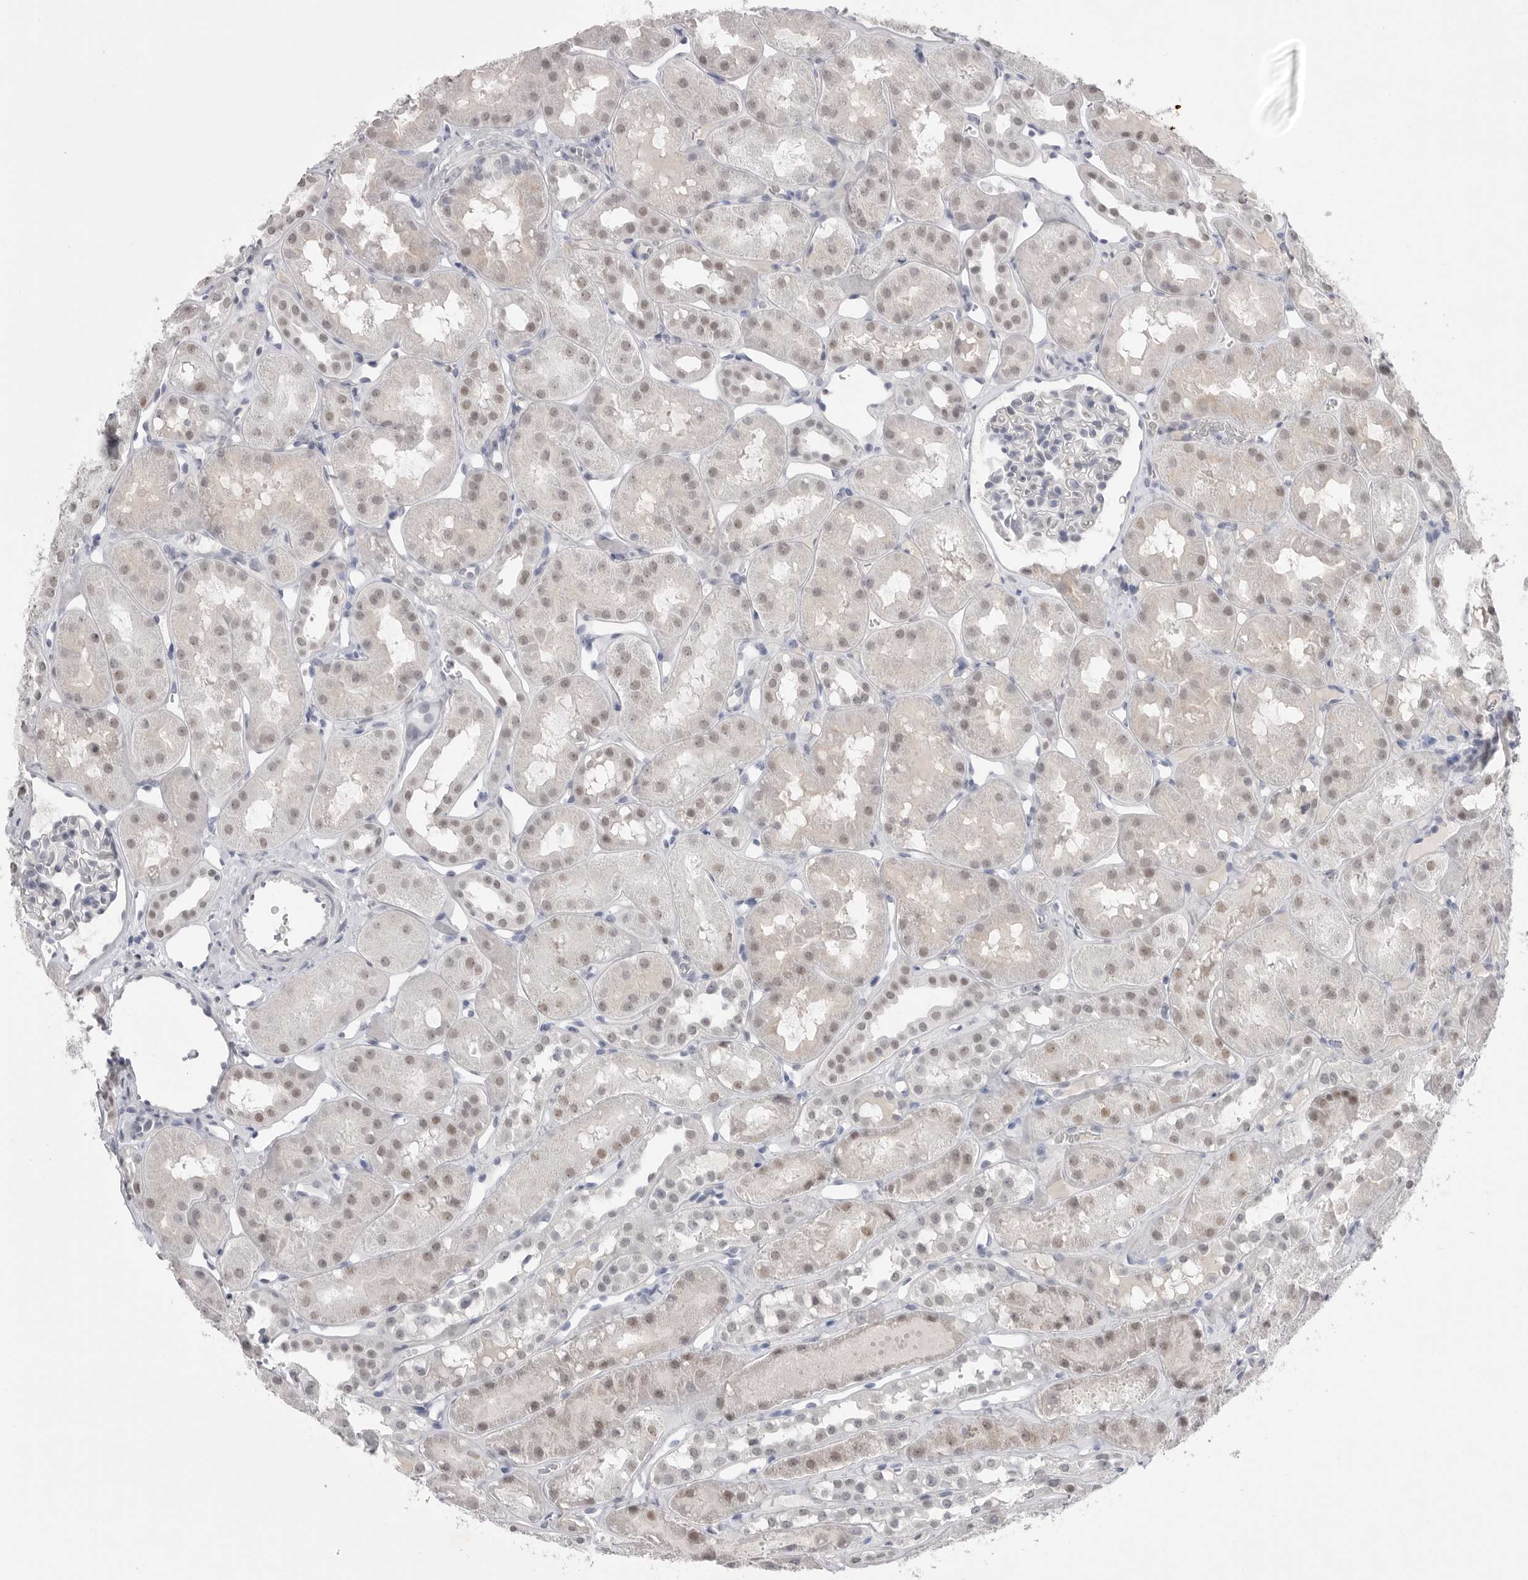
{"staining": {"intensity": "negative", "quantity": "none", "location": "none"}, "tissue": "kidney", "cell_type": "Cells in glomeruli", "image_type": "normal", "snomed": [{"axis": "morphology", "description": "Normal tissue, NOS"}, {"axis": "topography", "description": "Kidney"}], "caption": "The histopathology image reveals no significant staining in cells in glomeruli of kidney.", "gene": "ZBTB7B", "patient": {"sex": "male", "age": 16}}